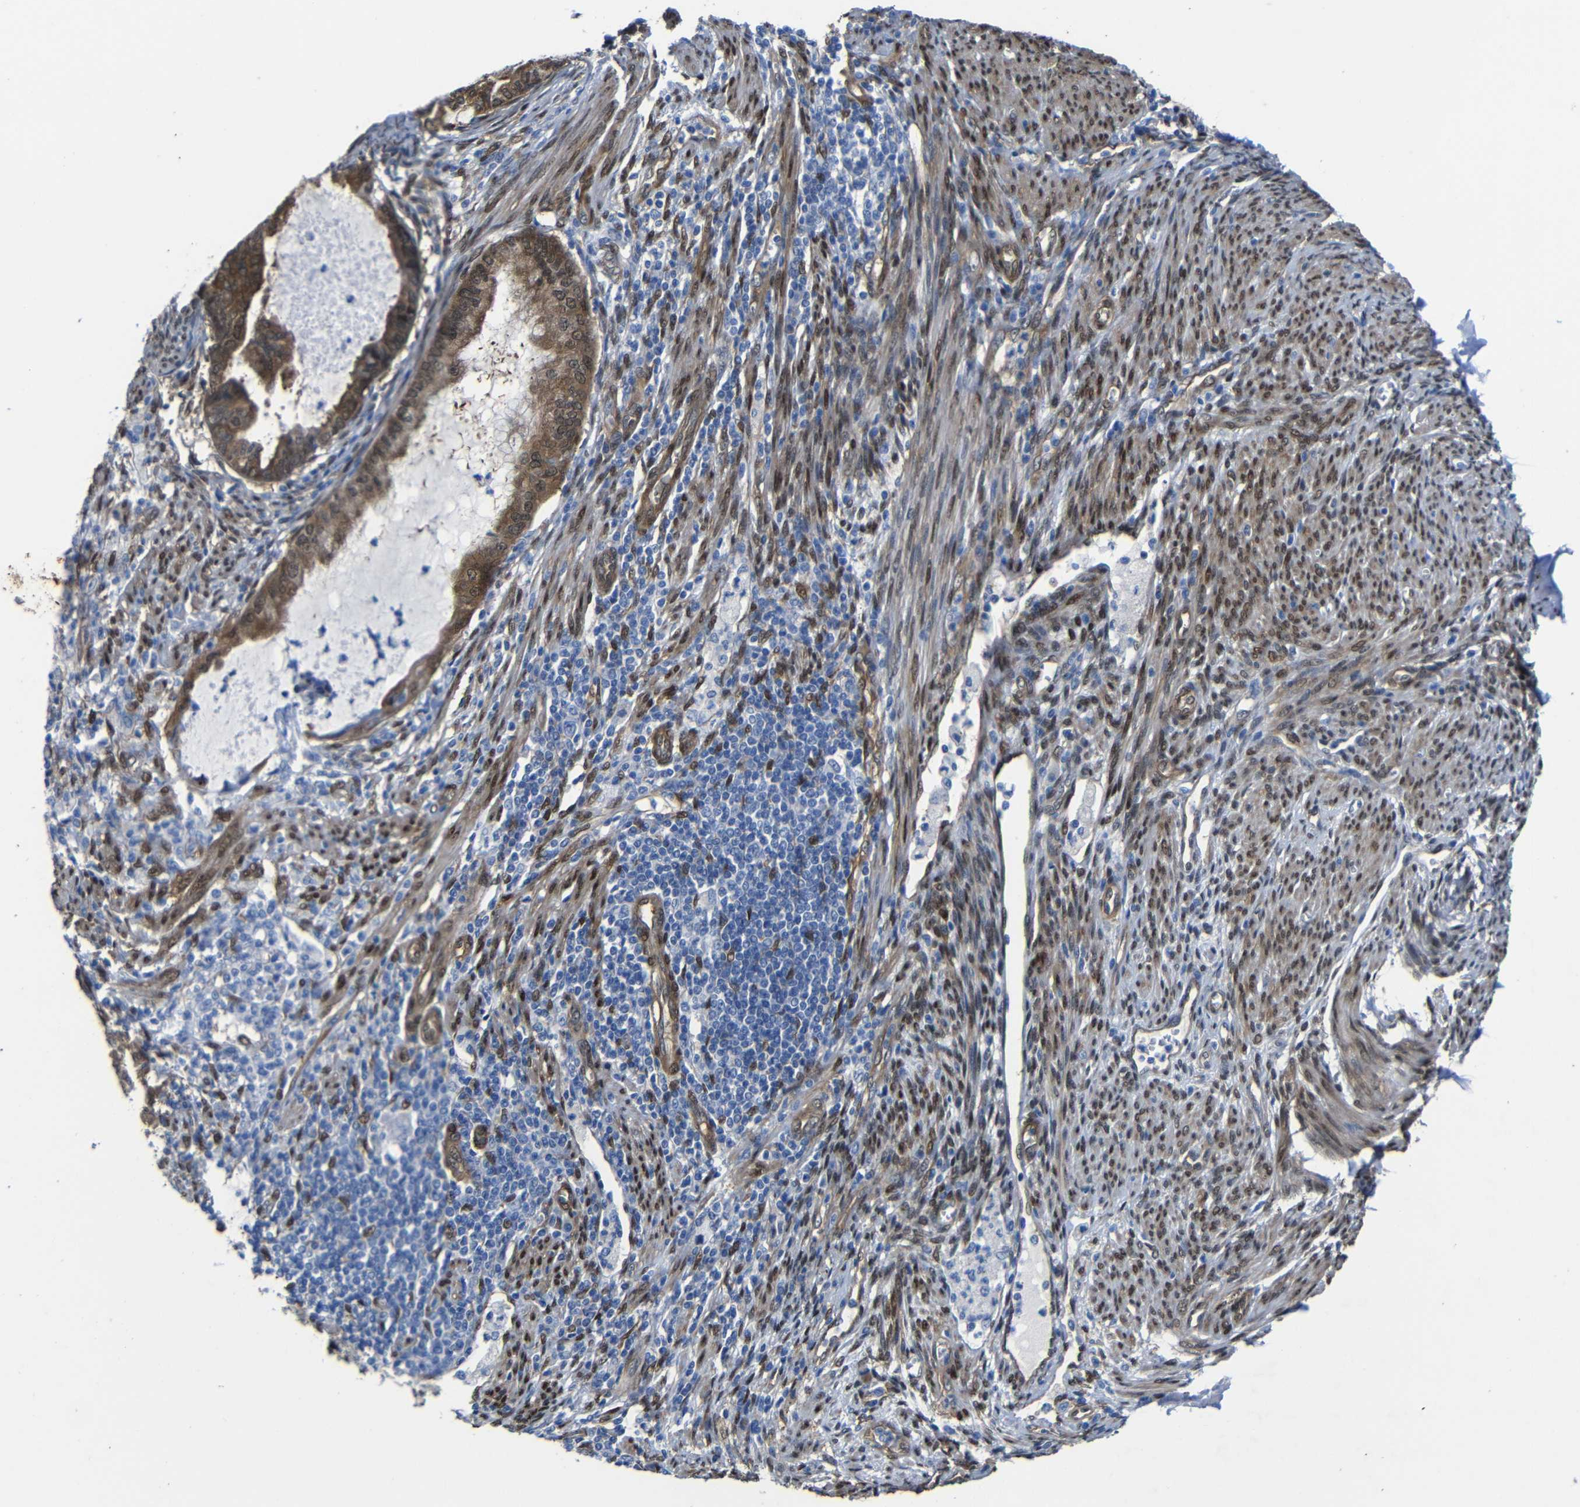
{"staining": {"intensity": "moderate", "quantity": ">75%", "location": "cytoplasmic/membranous"}, "tissue": "cervical cancer", "cell_type": "Tumor cells", "image_type": "cancer", "snomed": [{"axis": "morphology", "description": "Normal tissue, NOS"}, {"axis": "morphology", "description": "Adenocarcinoma, NOS"}, {"axis": "topography", "description": "Cervix"}, {"axis": "topography", "description": "Endometrium"}], "caption": "Protein analysis of adenocarcinoma (cervical) tissue demonstrates moderate cytoplasmic/membranous staining in approximately >75% of tumor cells.", "gene": "YAP1", "patient": {"sex": "female", "age": 86}}